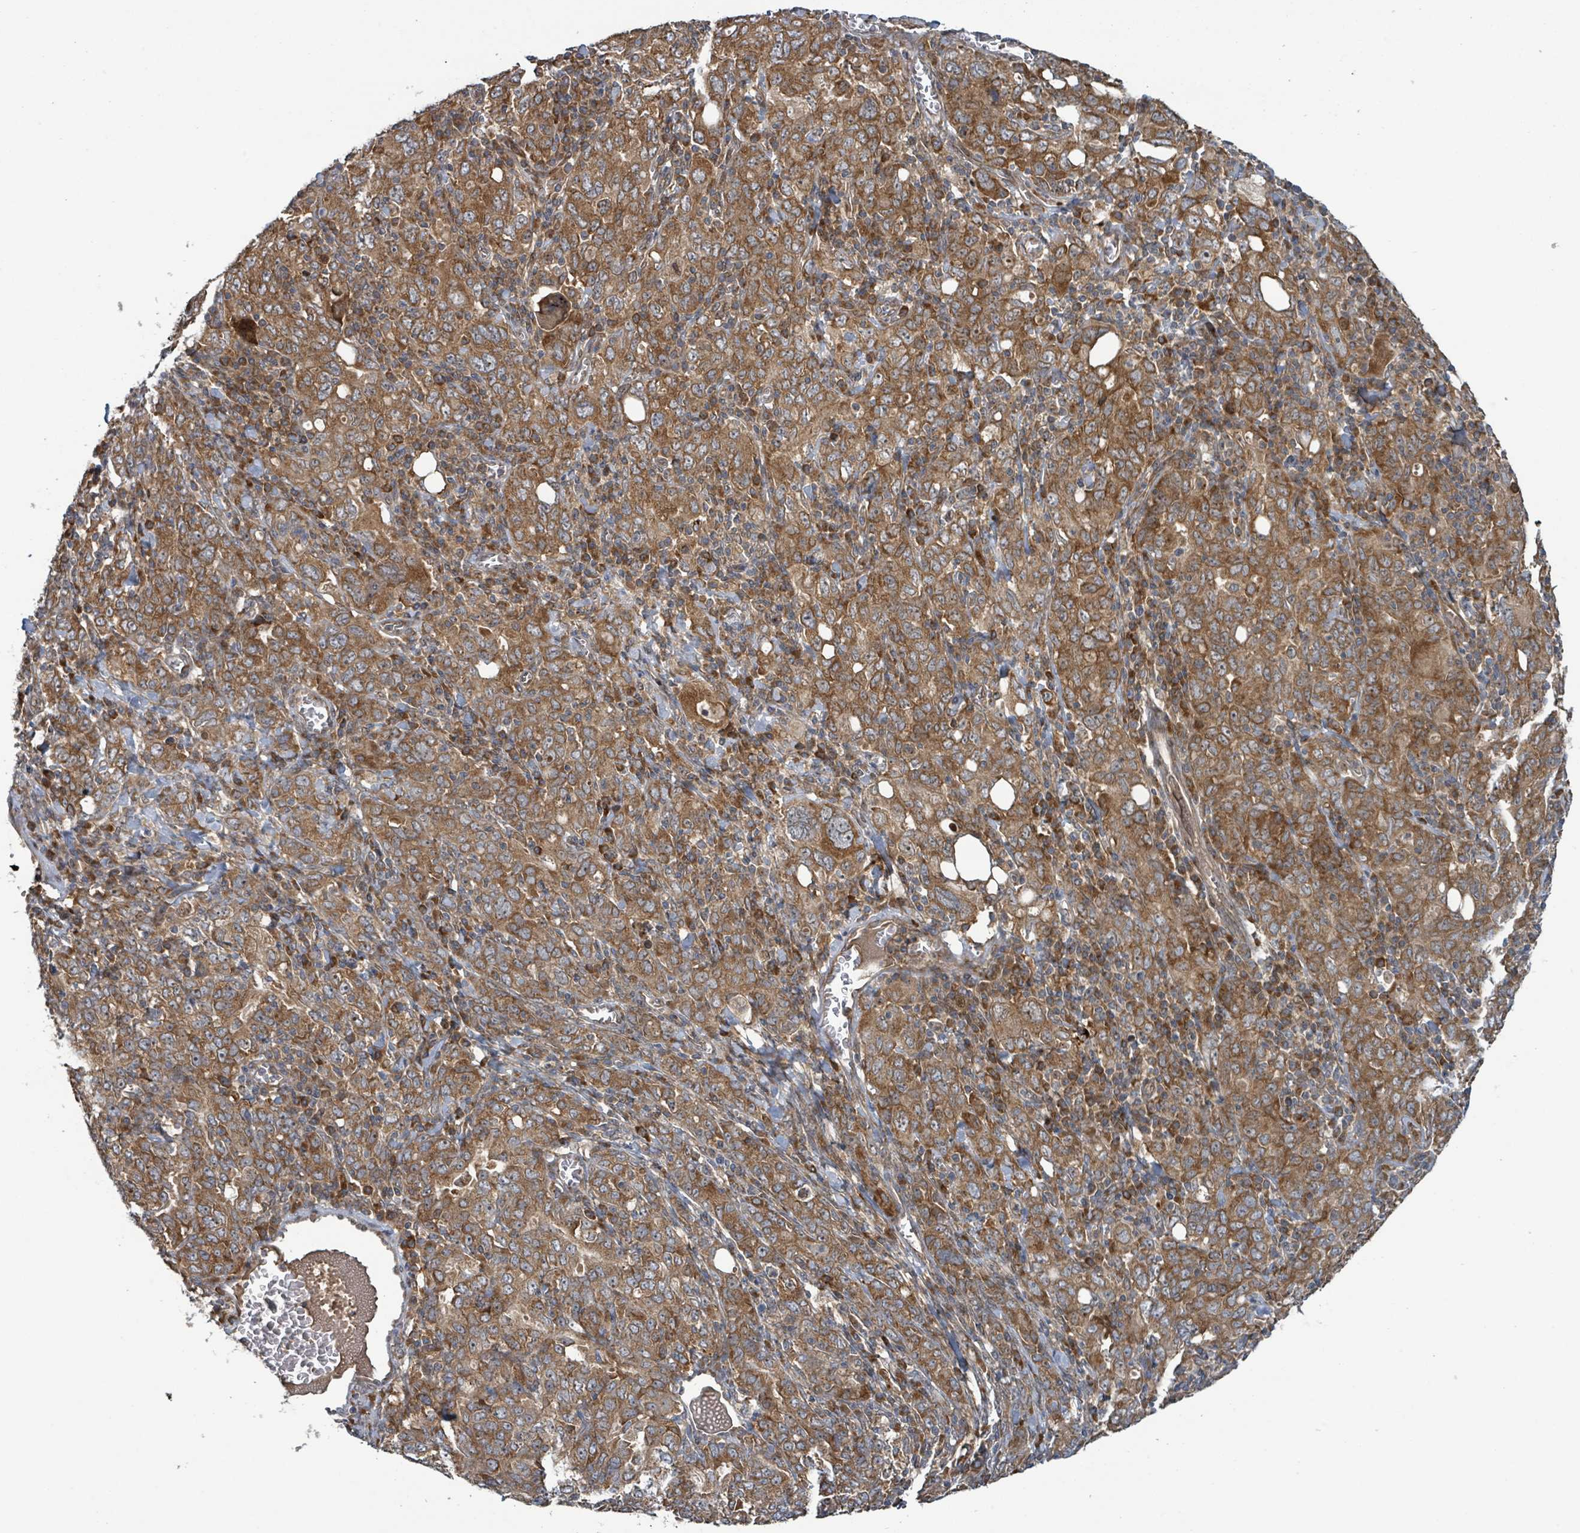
{"staining": {"intensity": "strong", "quantity": ">75%", "location": "cytoplasmic/membranous,nuclear"}, "tissue": "ovarian cancer", "cell_type": "Tumor cells", "image_type": "cancer", "snomed": [{"axis": "morphology", "description": "Carcinoma, endometroid"}, {"axis": "topography", "description": "Ovary"}], "caption": "This micrograph shows immunohistochemistry staining of human ovarian cancer (endometroid carcinoma), with high strong cytoplasmic/membranous and nuclear positivity in approximately >75% of tumor cells.", "gene": "OR51E1", "patient": {"sex": "female", "age": 62}}